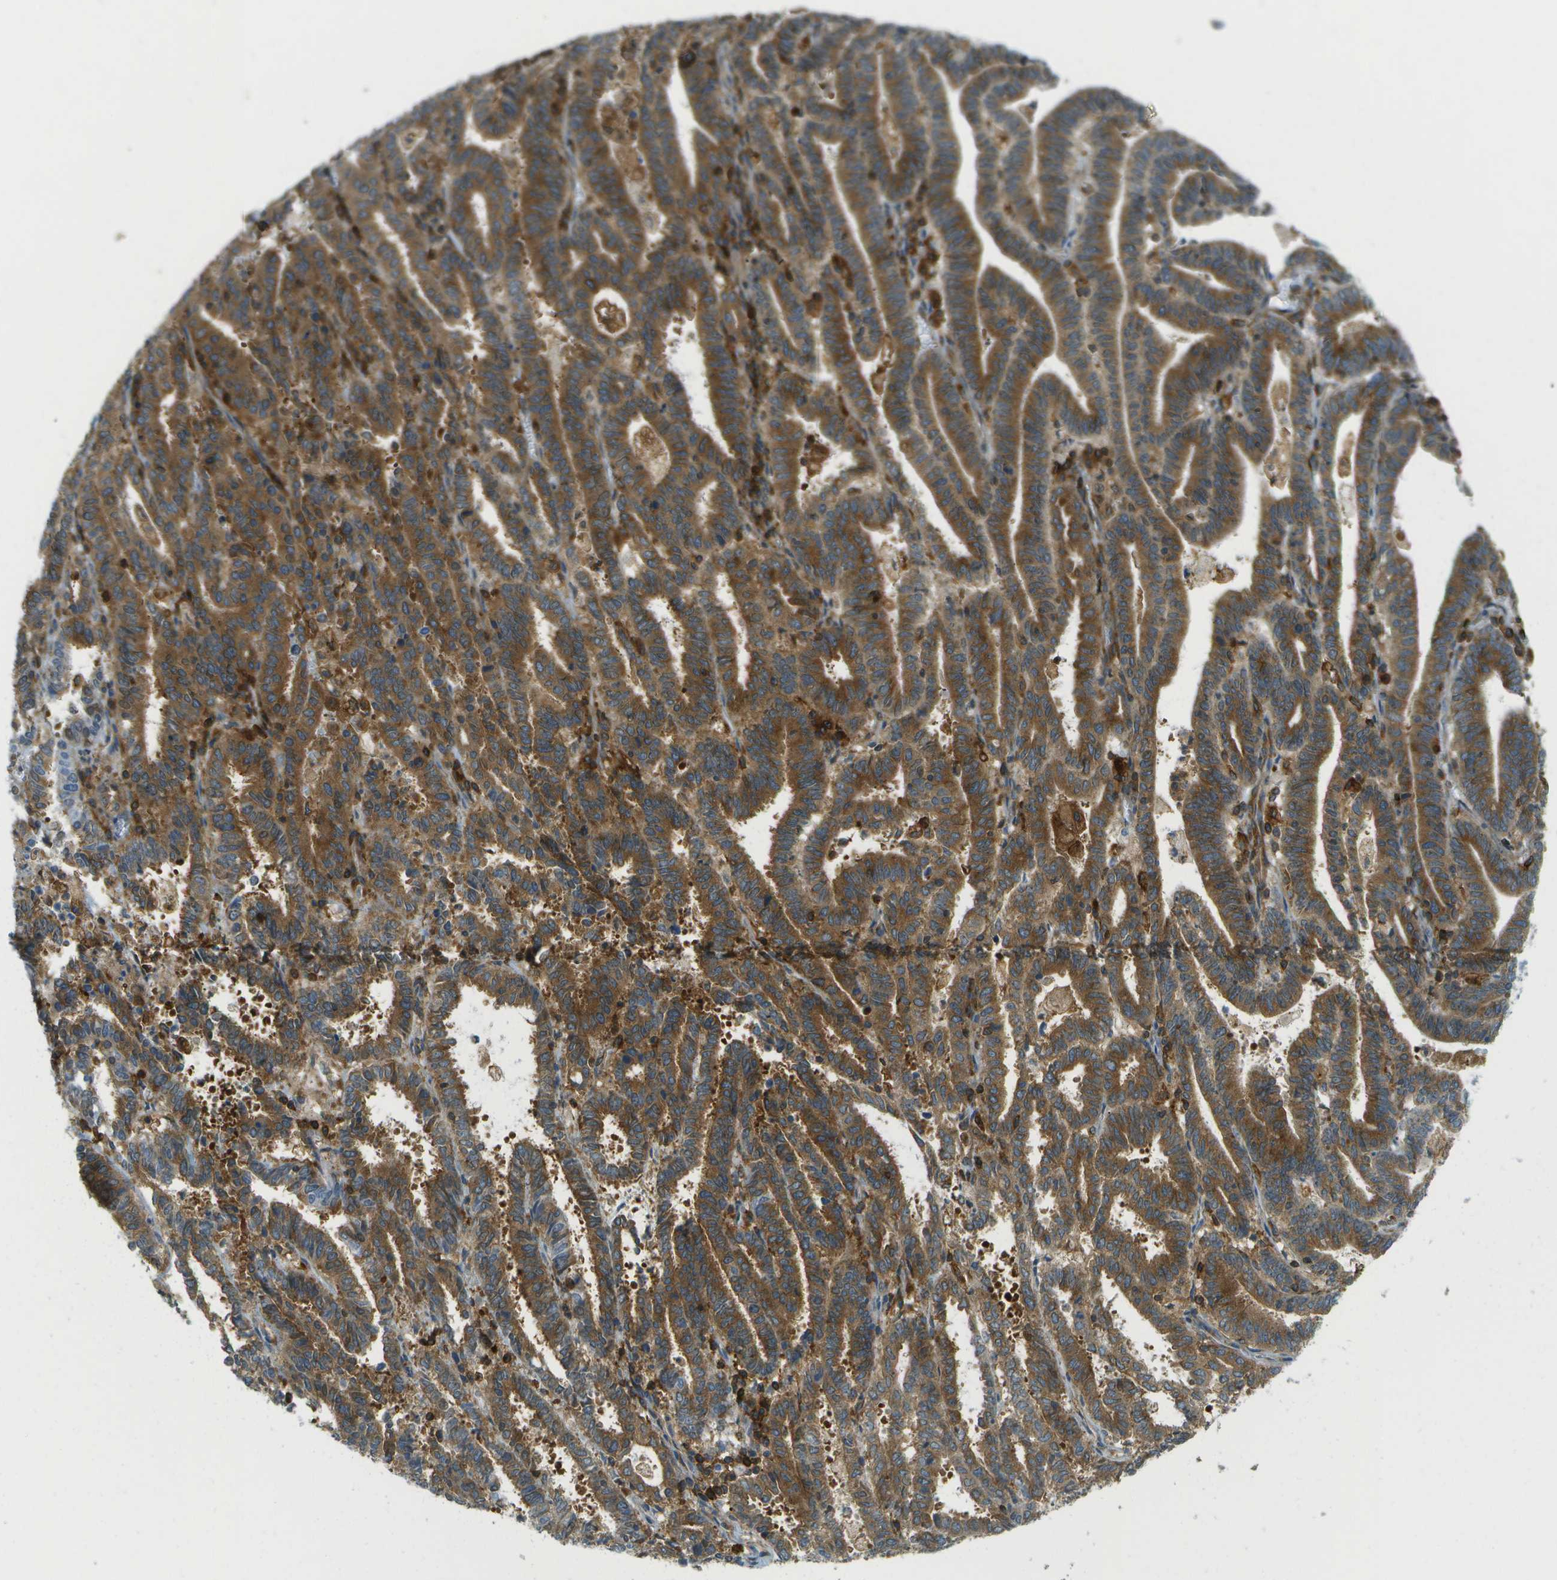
{"staining": {"intensity": "moderate", "quantity": ">75%", "location": "cytoplasmic/membranous"}, "tissue": "endometrial cancer", "cell_type": "Tumor cells", "image_type": "cancer", "snomed": [{"axis": "morphology", "description": "Adenocarcinoma, NOS"}, {"axis": "topography", "description": "Uterus"}], "caption": "Adenocarcinoma (endometrial) was stained to show a protein in brown. There is medium levels of moderate cytoplasmic/membranous expression in about >75% of tumor cells. The staining was performed using DAB, with brown indicating positive protein expression. Nuclei are stained blue with hematoxylin.", "gene": "TMTC1", "patient": {"sex": "female", "age": 83}}